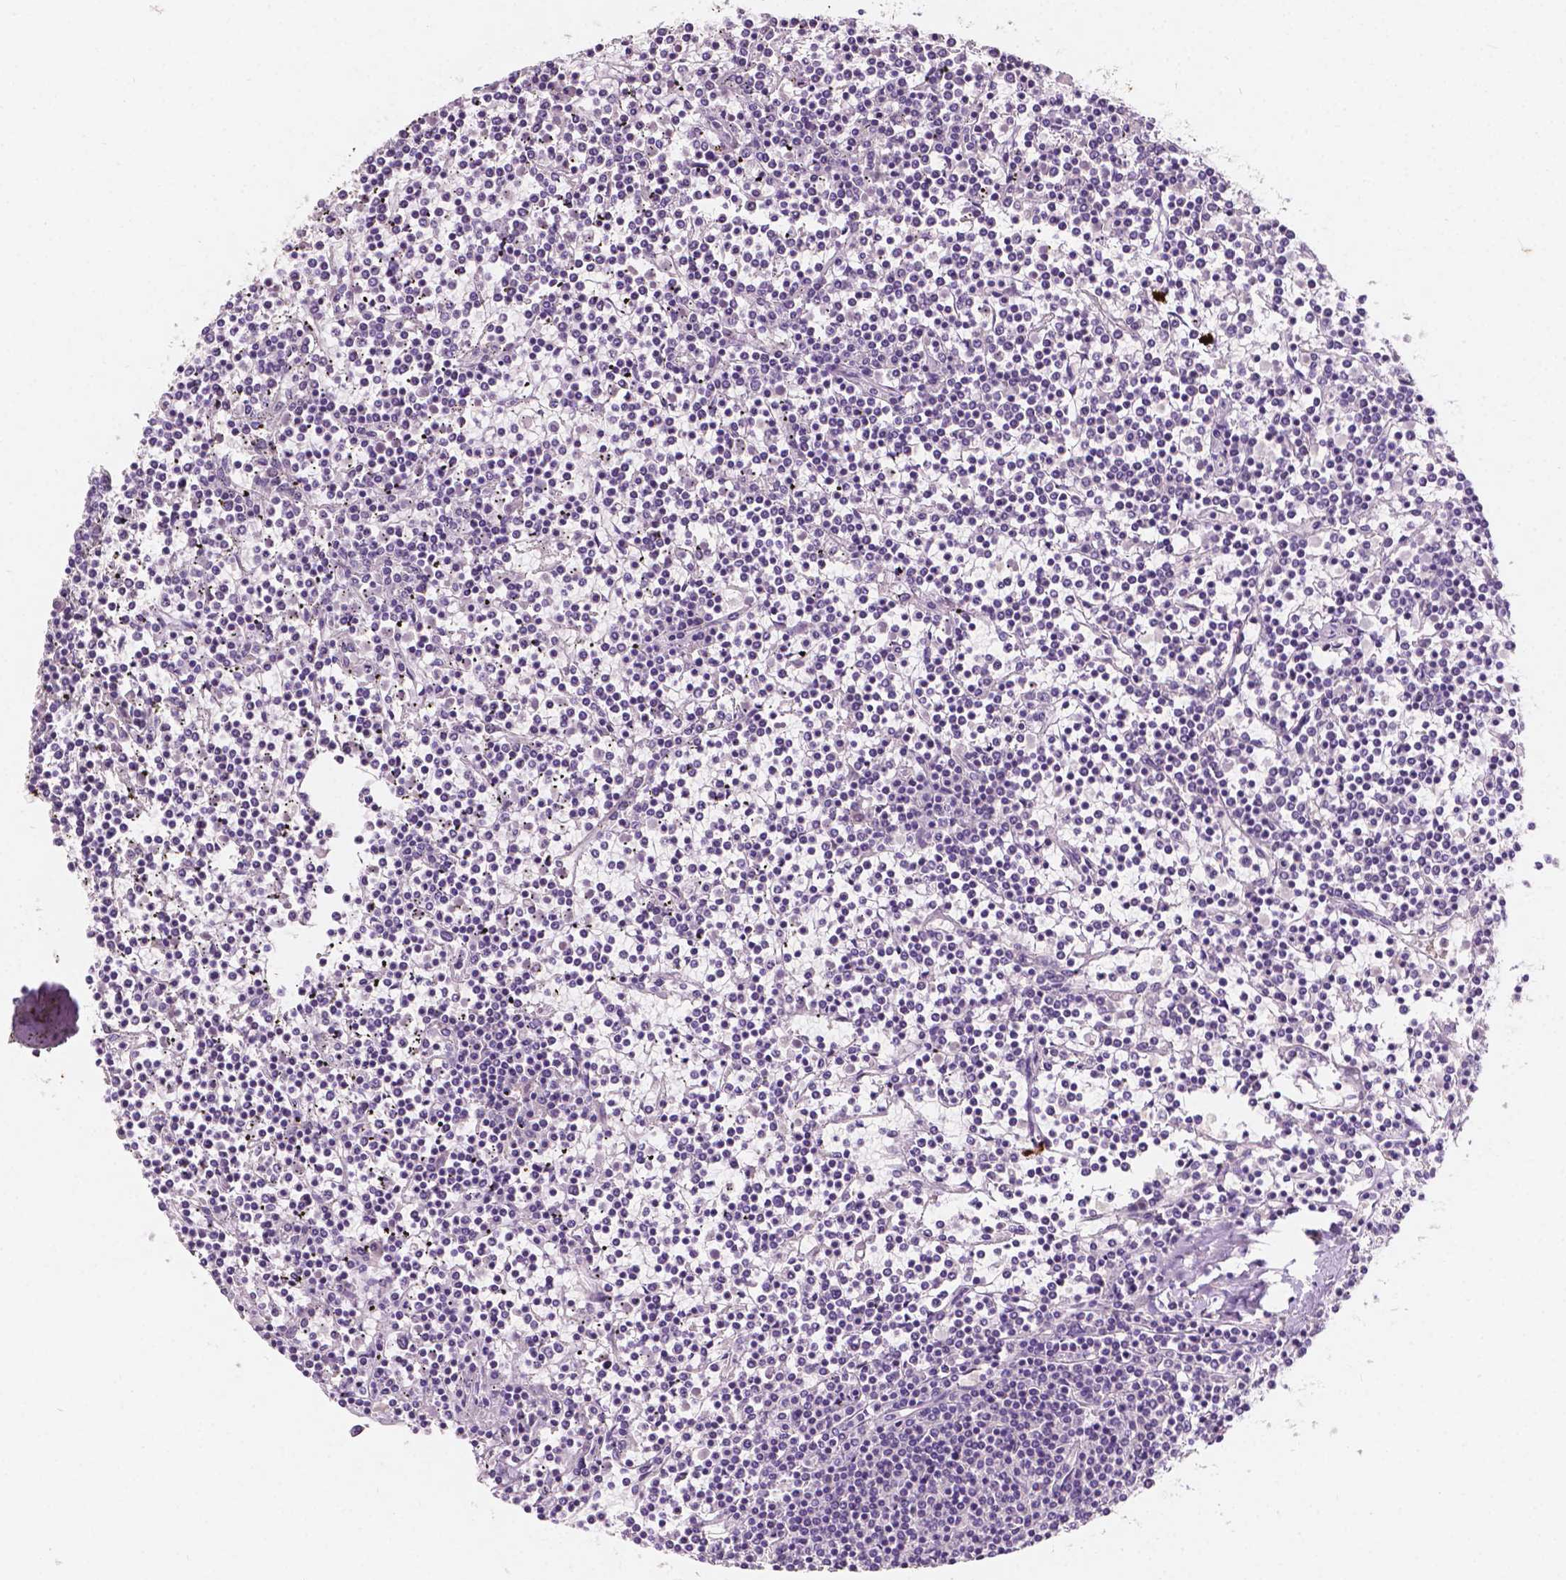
{"staining": {"intensity": "negative", "quantity": "none", "location": "none"}, "tissue": "lymphoma", "cell_type": "Tumor cells", "image_type": "cancer", "snomed": [{"axis": "morphology", "description": "Malignant lymphoma, non-Hodgkin's type, Low grade"}, {"axis": "topography", "description": "Spleen"}], "caption": "A photomicrograph of human lymphoma is negative for staining in tumor cells.", "gene": "SIRT2", "patient": {"sex": "female", "age": 19}}